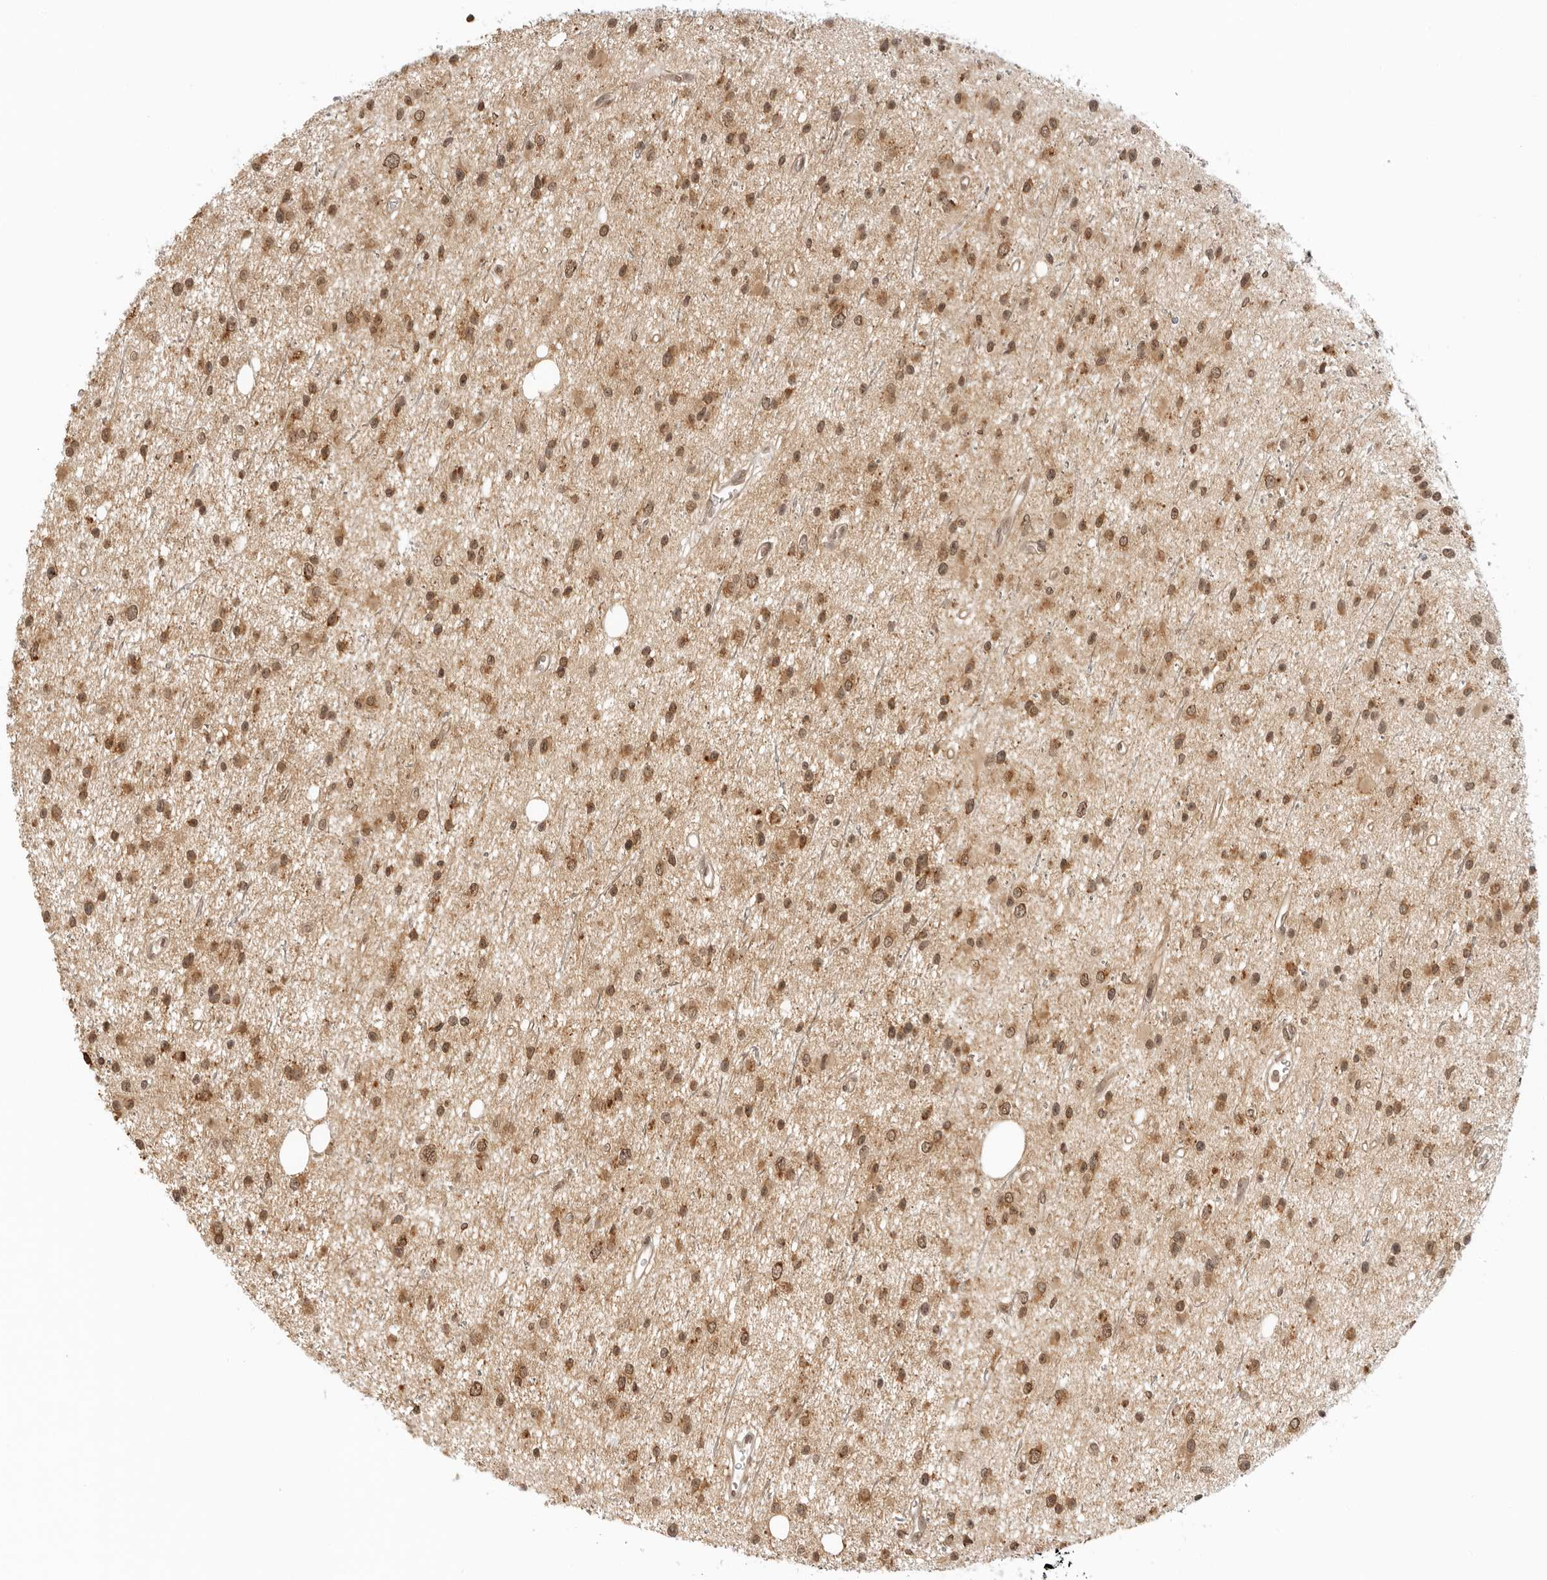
{"staining": {"intensity": "moderate", "quantity": ">75%", "location": "cytoplasmic/membranous,nuclear"}, "tissue": "glioma", "cell_type": "Tumor cells", "image_type": "cancer", "snomed": [{"axis": "morphology", "description": "Glioma, malignant, Low grade"}, {"axis": "topography", "description": "Cerebral cortex"}], "caption": "Immunohistochemistry (IHC) histopathology image of neoplastic tissue: glioma stained using IHC demonstrates medium levels of moderate protein expression localized specifically in the cytoplasmic/membranous and nuclear of tumor cells, appearing as a cytoplasmic/membranous and nuclear brown color.", "gene": "RC3H1", "patient": {"sex": "female", "age": 39}}